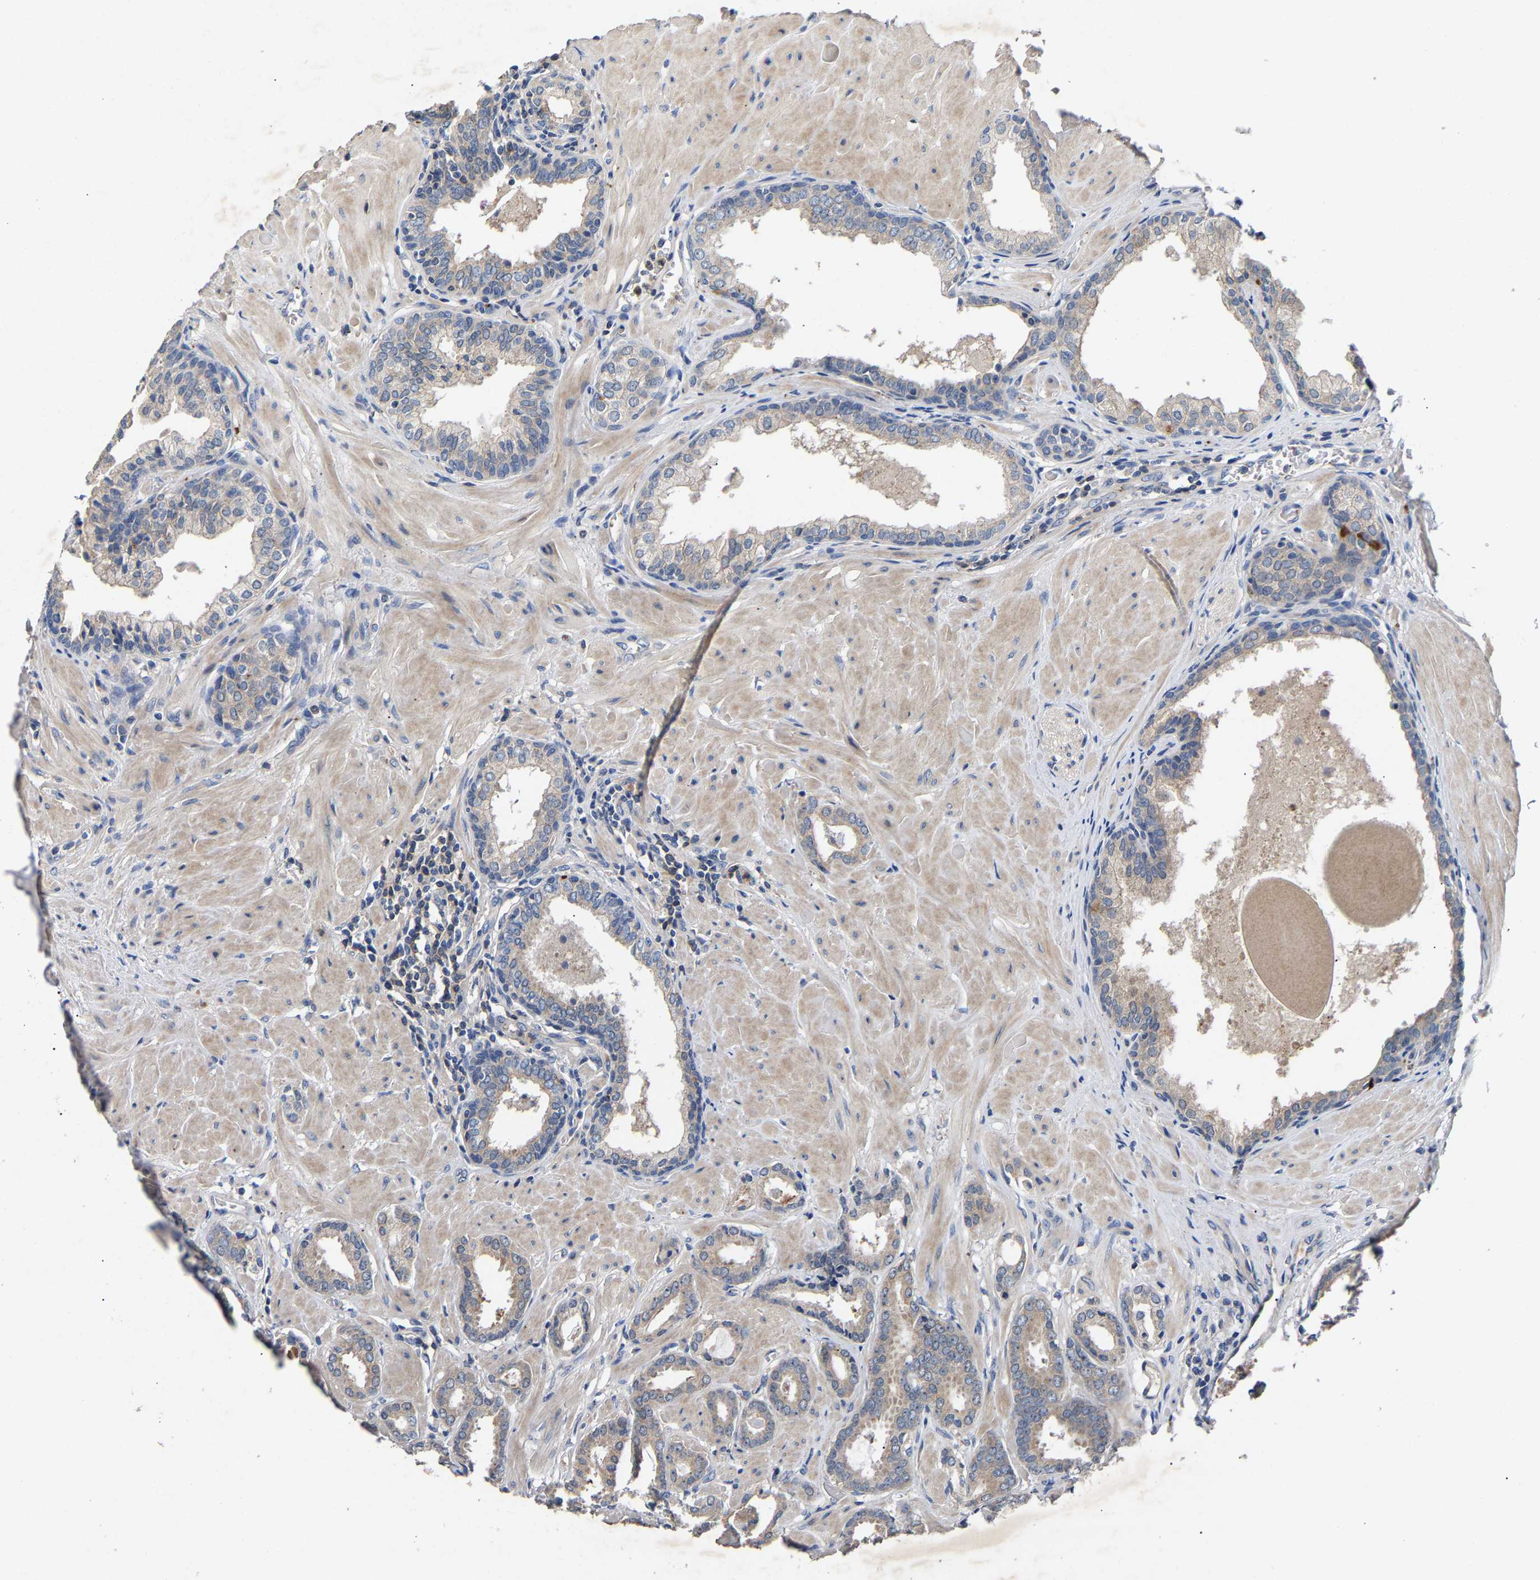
{"staining": {"intensity": "weak", "quantity": "25%-75%", "location": "cytoplasmic/membranous"}, "tissue": "prostate cancer", "cell_type": "Tumor cells", "image_type": "cancer", "snomed": [{"axis": "morphology", "description": "Adenocarcinoma, Low grade"}, {"axis": "topography", "description": "Prostate"}], "caption": "Brown immunohistochemical staining in prostate low-grade adenocarcinoma displays weak cytoplasmic/membranous positivity in approximately 25%-75% of tumor cells.", "gene": "CCDC171", "patient": {"sex": "male", "age": 53}}